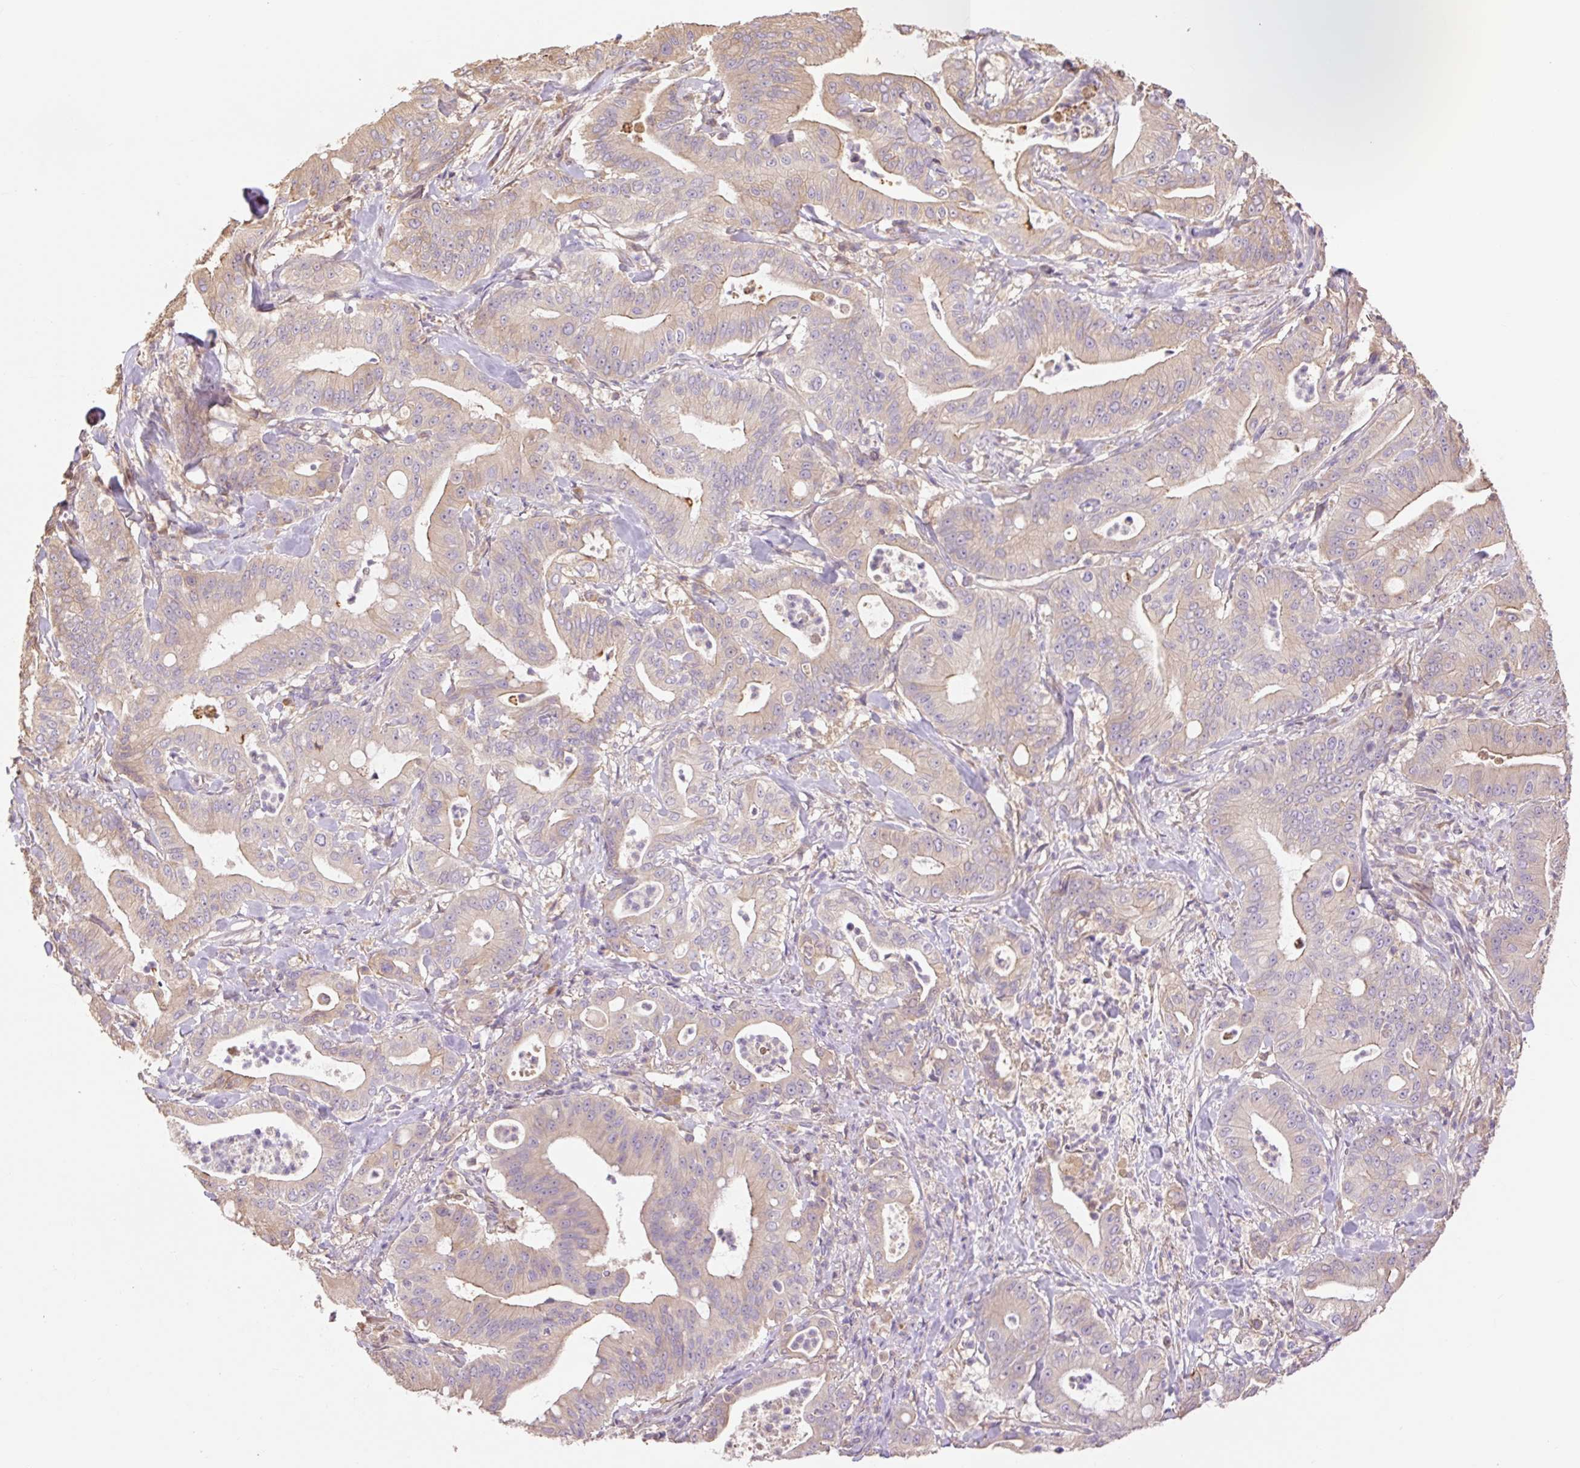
{"staining": {"intensity": "strong", "quantity": "<25%", "location": "cytoplasmic/membranous"}, "tissue": "pancreatic cancer", "cell_type": "Tumor cells", "image_type": "cancer", "snomed": [{"axis": "morphology", "description": "Adenocarcinoma, NOS"}, {"axis": "topography", "description": "Pancreas"}], "caption": "IHC histopathology image of neoplastic tissue: pancreatic cancer stained using IHC demonstrates medium levels of strong protein expression localized specifically in the cytoplasmic/membranous of tumor cells, appearing as a cytoplasmic/membranous brown color.", "gene": "DESI1", "patient": {"sex": "male", "age": 71}}